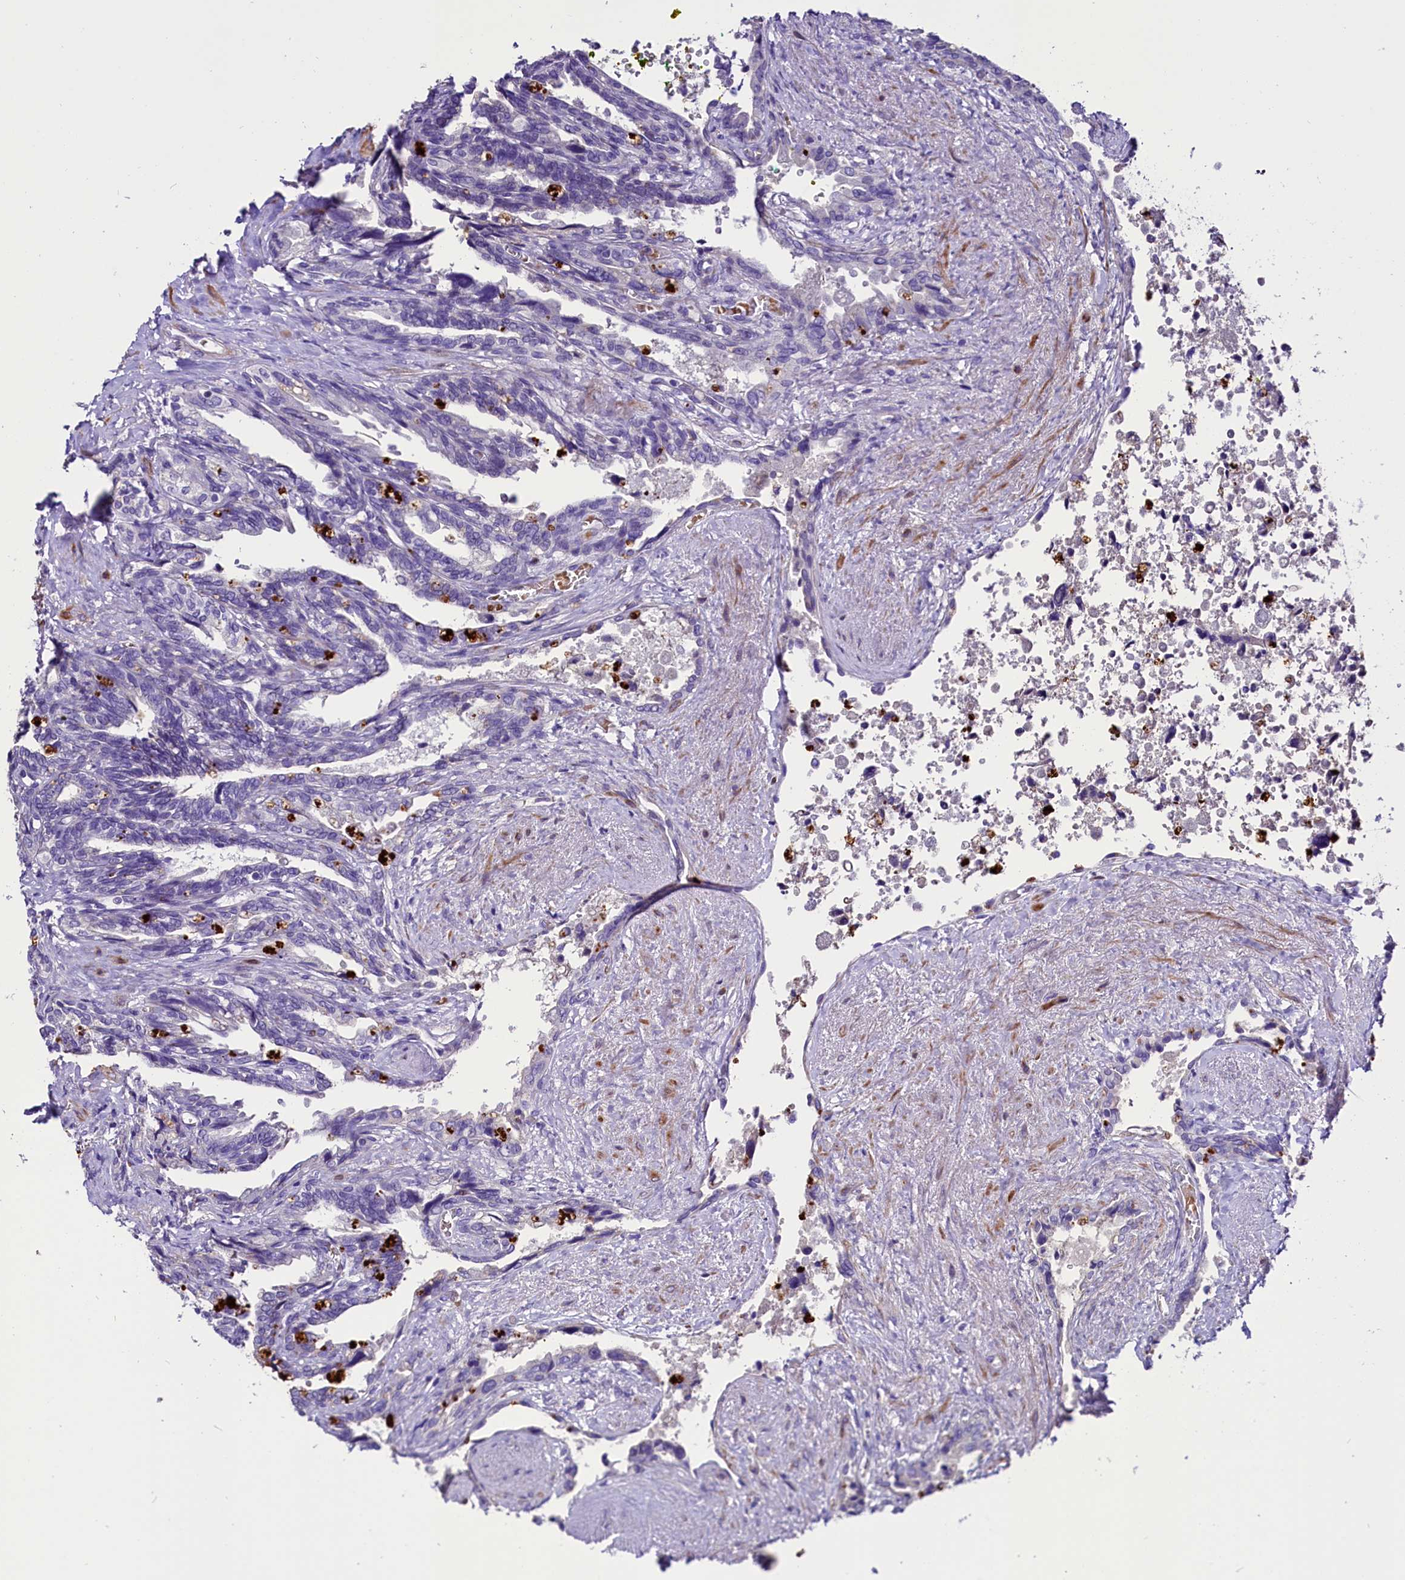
{"staining": {"intensity": "negative", "quantity": "none", "location": "none"}, "tissue": "seminal vesicle", "cell_type": "Glandular cells", "image_type": "normal", "snomed": [{"axis": "morphology", "description": "Normal tissue, NOS"}, {"axis": "topography", "description": "Seminal veicle"}, {"axis": "topography", "description": "Peripheral nerve tissue"}], "caption": "Immunohistochemistry (IHC) image of unremarkable seminal vesicle: seminal vesicle stained with DAB displays no significant protein expression in glandular cells. (IHC, brightfield microscopy, high magnification).", "gene": "MEX3B", "patient": {"sex": "male", "age": 60}}